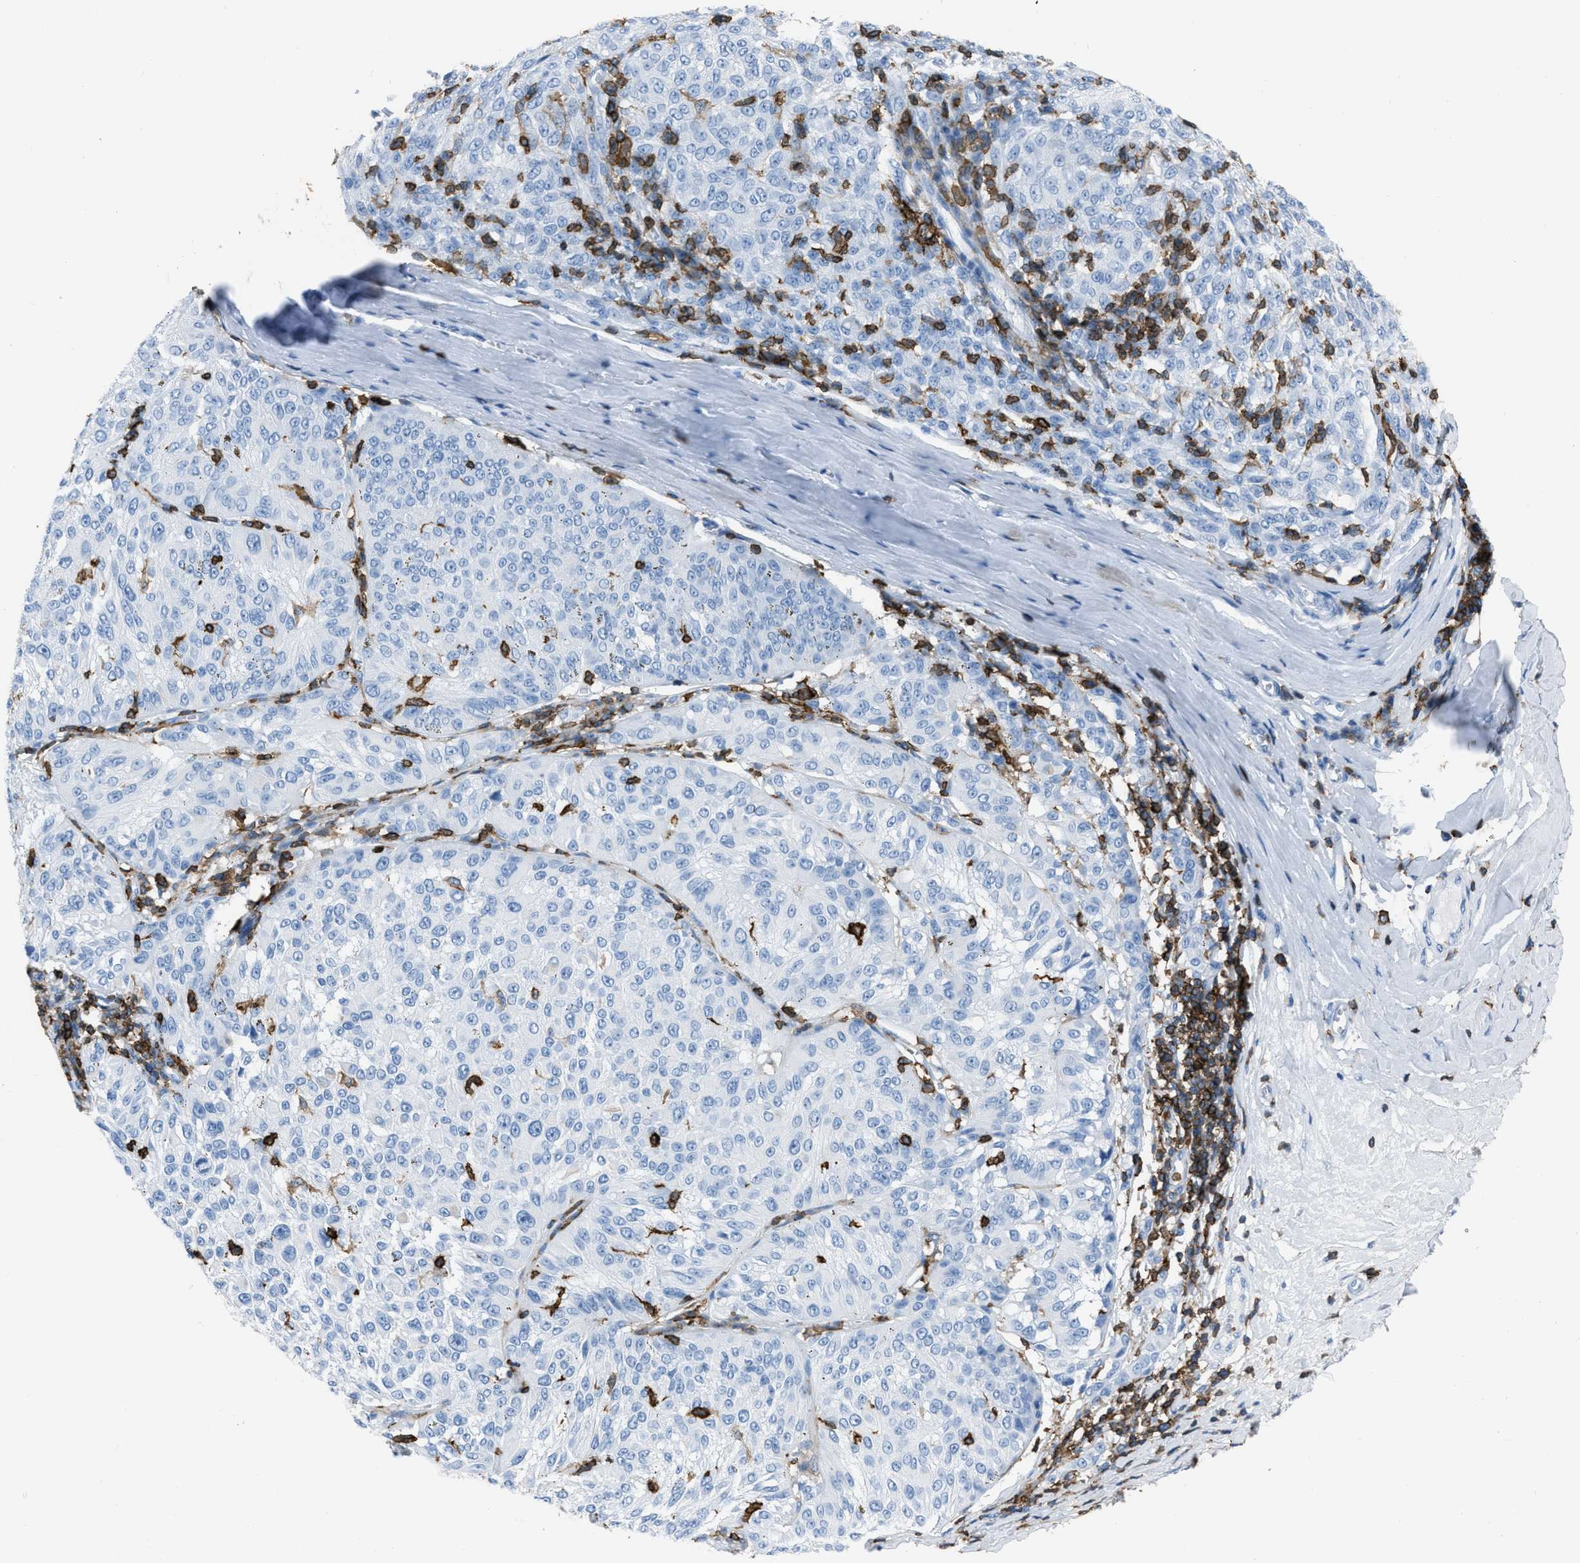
{"staining": {"intensity": "negative", "quantity": "none", "location": "none"}, "tissue": "melanoma", "cell_type": "Tumor cells", "image_type": "cancer", "snomed": [{"axis": "morphology", "description": "Malignant melanoma, NOS"}, {"axis": "topography", "description": "Skin"}], "caption": "A high-resolution micrograph shows IHC staining of melanoma, which displays no significant staining in tumor cells.", "gene": "LSP1", "patient": {"sex": "female", "age": 72}}